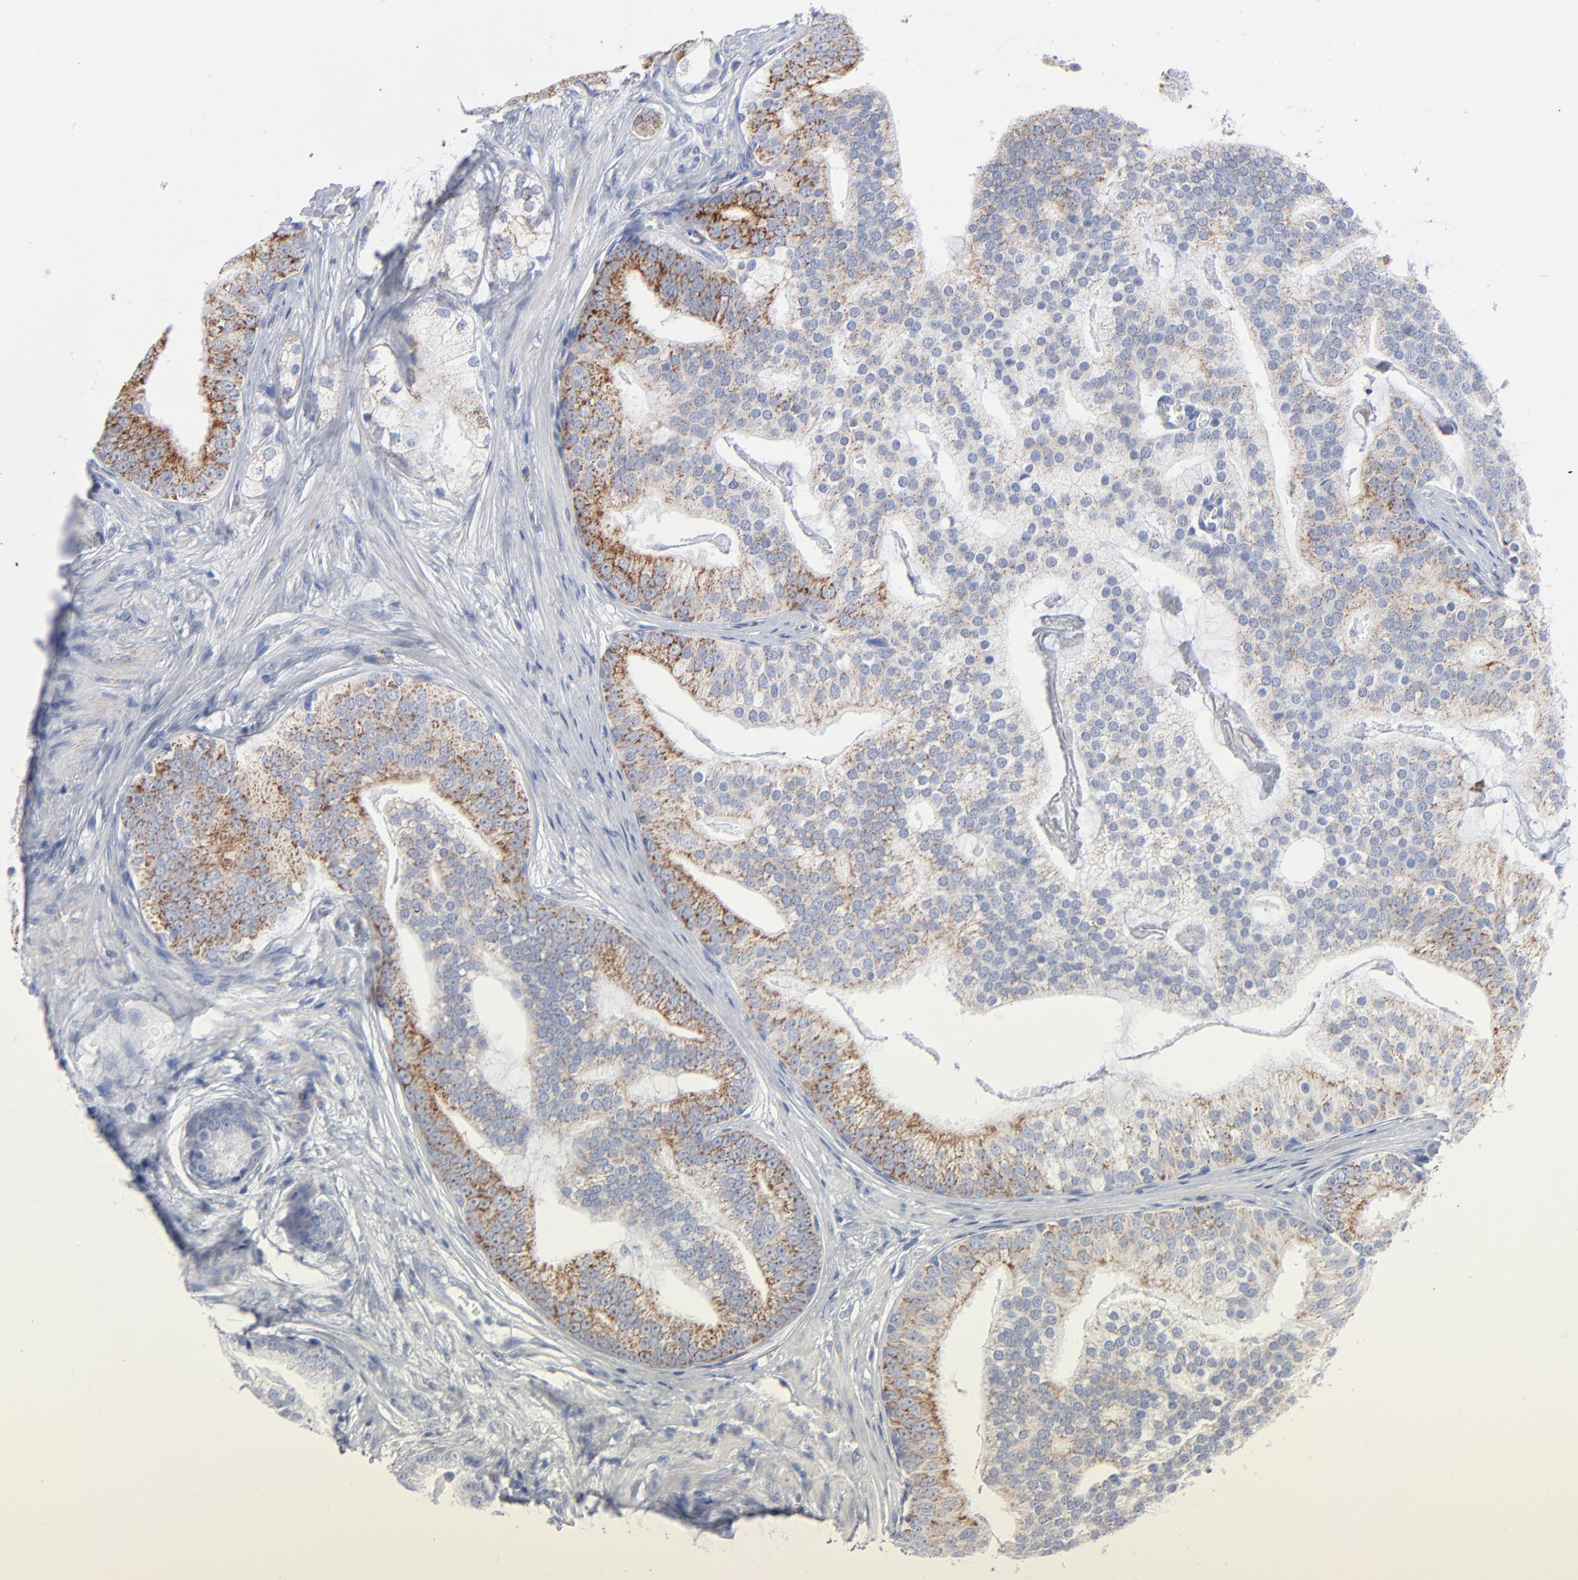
{"staining": {"intensity": "weak", "quantity": "<25%", "location": "cytoplasmic/membranous"}, "tissue": "prostate cancer", "cell_type": "Tumor cells", "image_type": "cancer", "snomed": [{"axis": "morphology", "description": "Adenocarcinoma, Low grade"}, {"axis": "topography", "description": "Prostate"}], "caption": "A photomicrograph of low-grade adenocarcinoma (prostate) stained for a protein displays no brown staining in tumor cells.", "gene": "CHCHD10", "patient": {"sex": "male", "age": 58}}